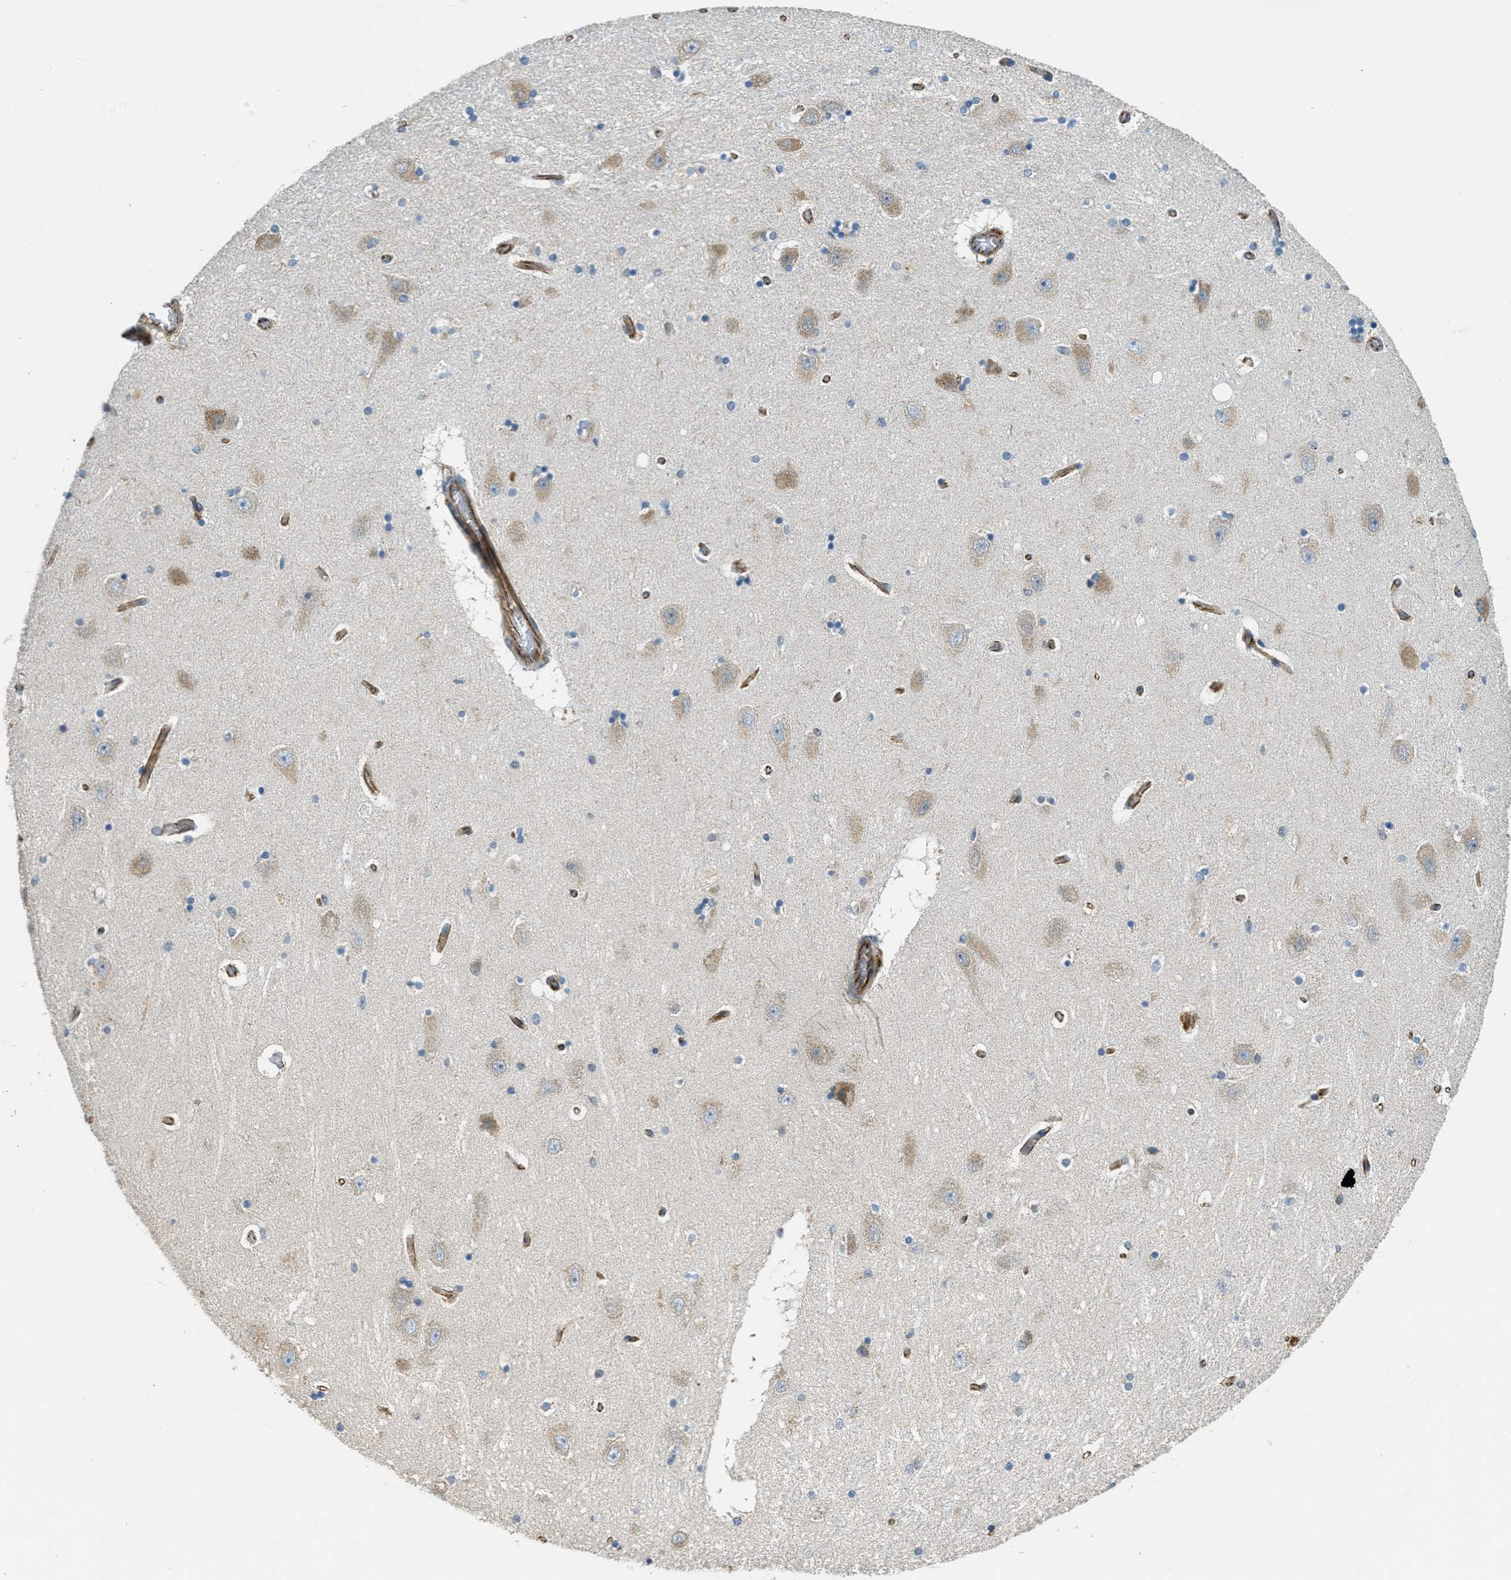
{"staining": {"intensity": "weak", "quantity": "<25%", "location": "cytoplasmic/membranous"}, "tissue": "hippocampus", "cell_type": "Glial cells", "image_type": "normal", "snomed": [{"axis": "morphology", "description": "Normal tissue, NOS"}, {"axis": "topography", "description": "Hippocampus"}], "caption": "The IHC image has no significant staining in glial cells of hippocampus. Nuclei are stained in blue.", "gene": "JCAD", "patient": {"sex": "female", "age": 54}}